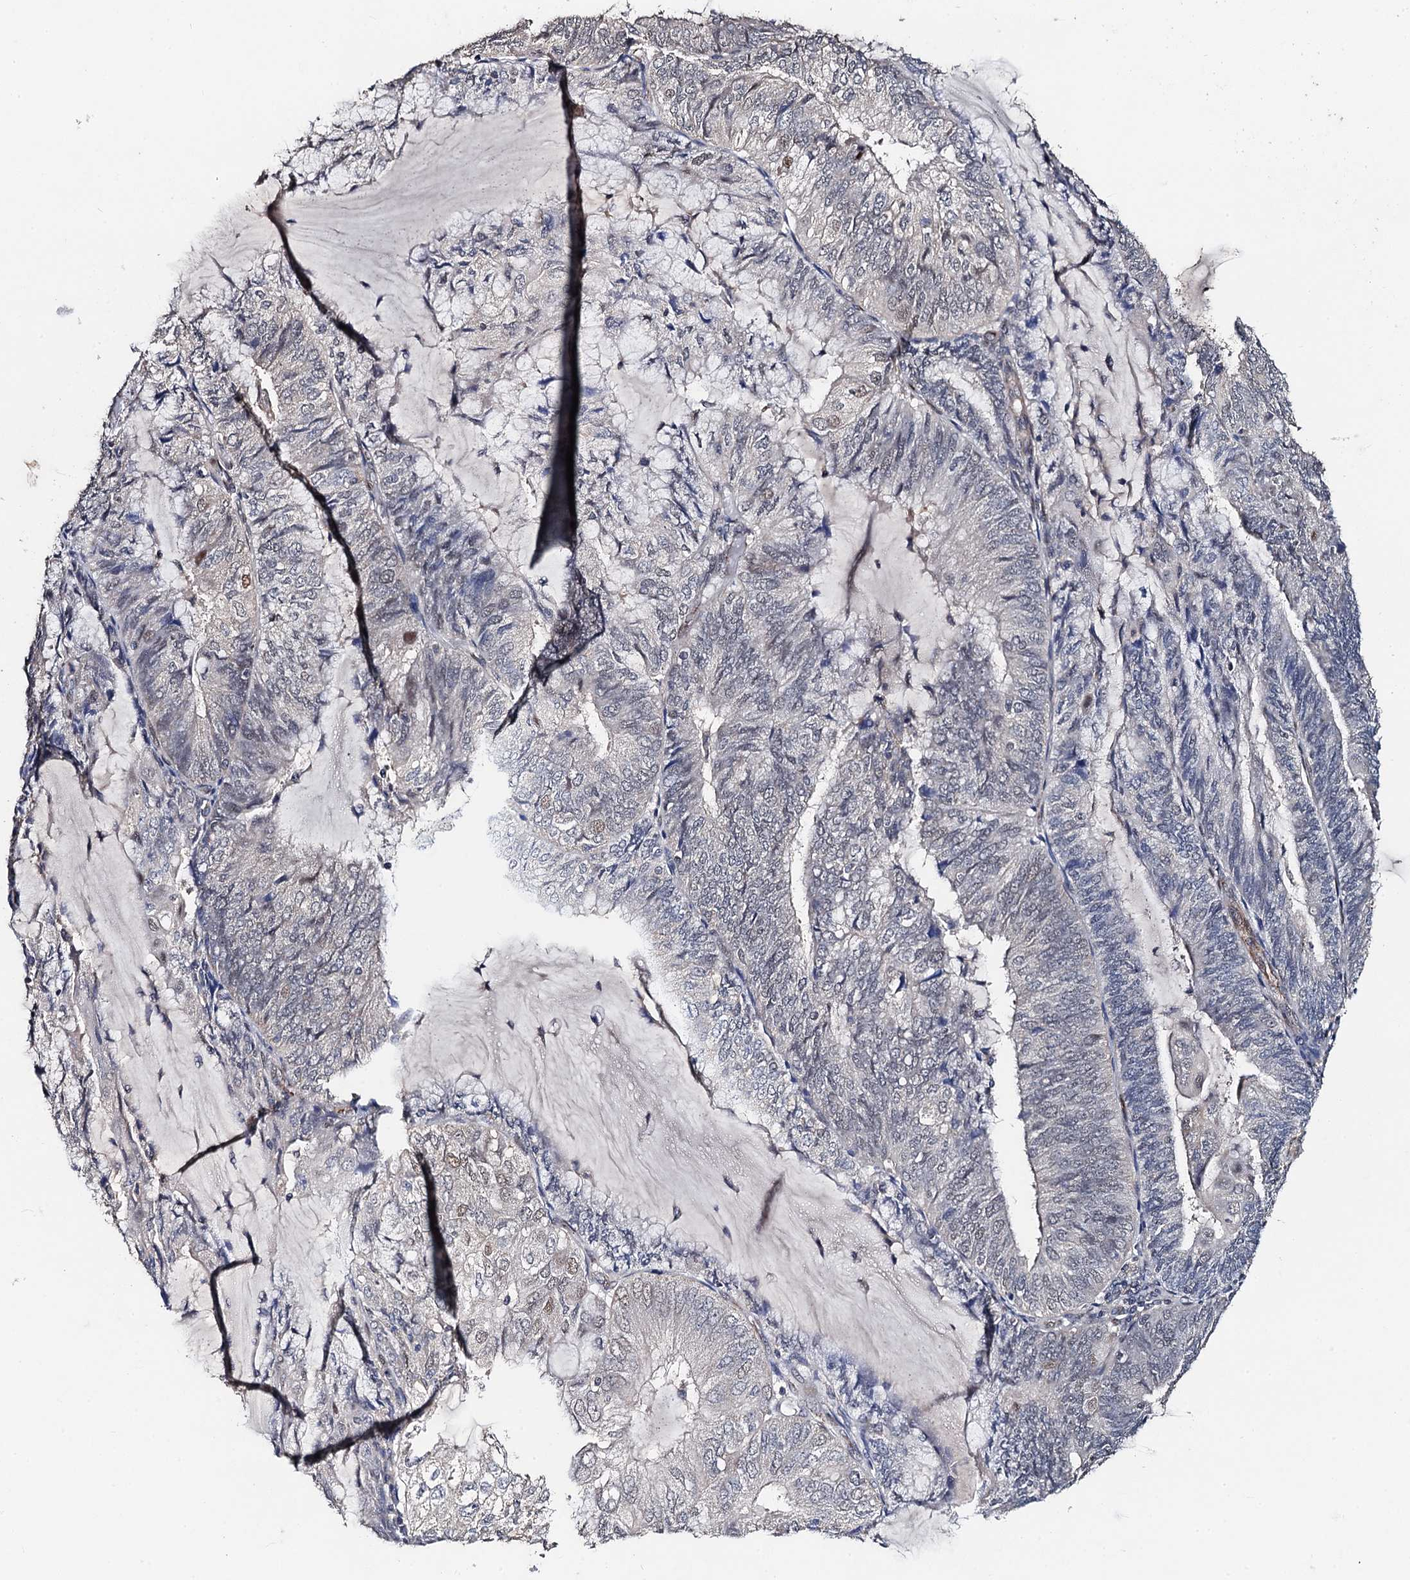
{"staining": {"intensity": "negative", "quantity": "none", "location": "none"}, "tissue": "endometrial cancer", "cell_type": "Tumor cells", "image_type": "cancer", "snomed": [{"axis": "morphology", "description": "Adenocarcinoma, NOS"}, {"axis": "topography", "description": "Endometrium"}], "caption": "This is an immunohistochemistry histopathology image of adenocarcinoma (endometrial). There is no staining in tumor cells.", "gene": "PPTC7", "patient": {"sex": "female", "age": 81}}